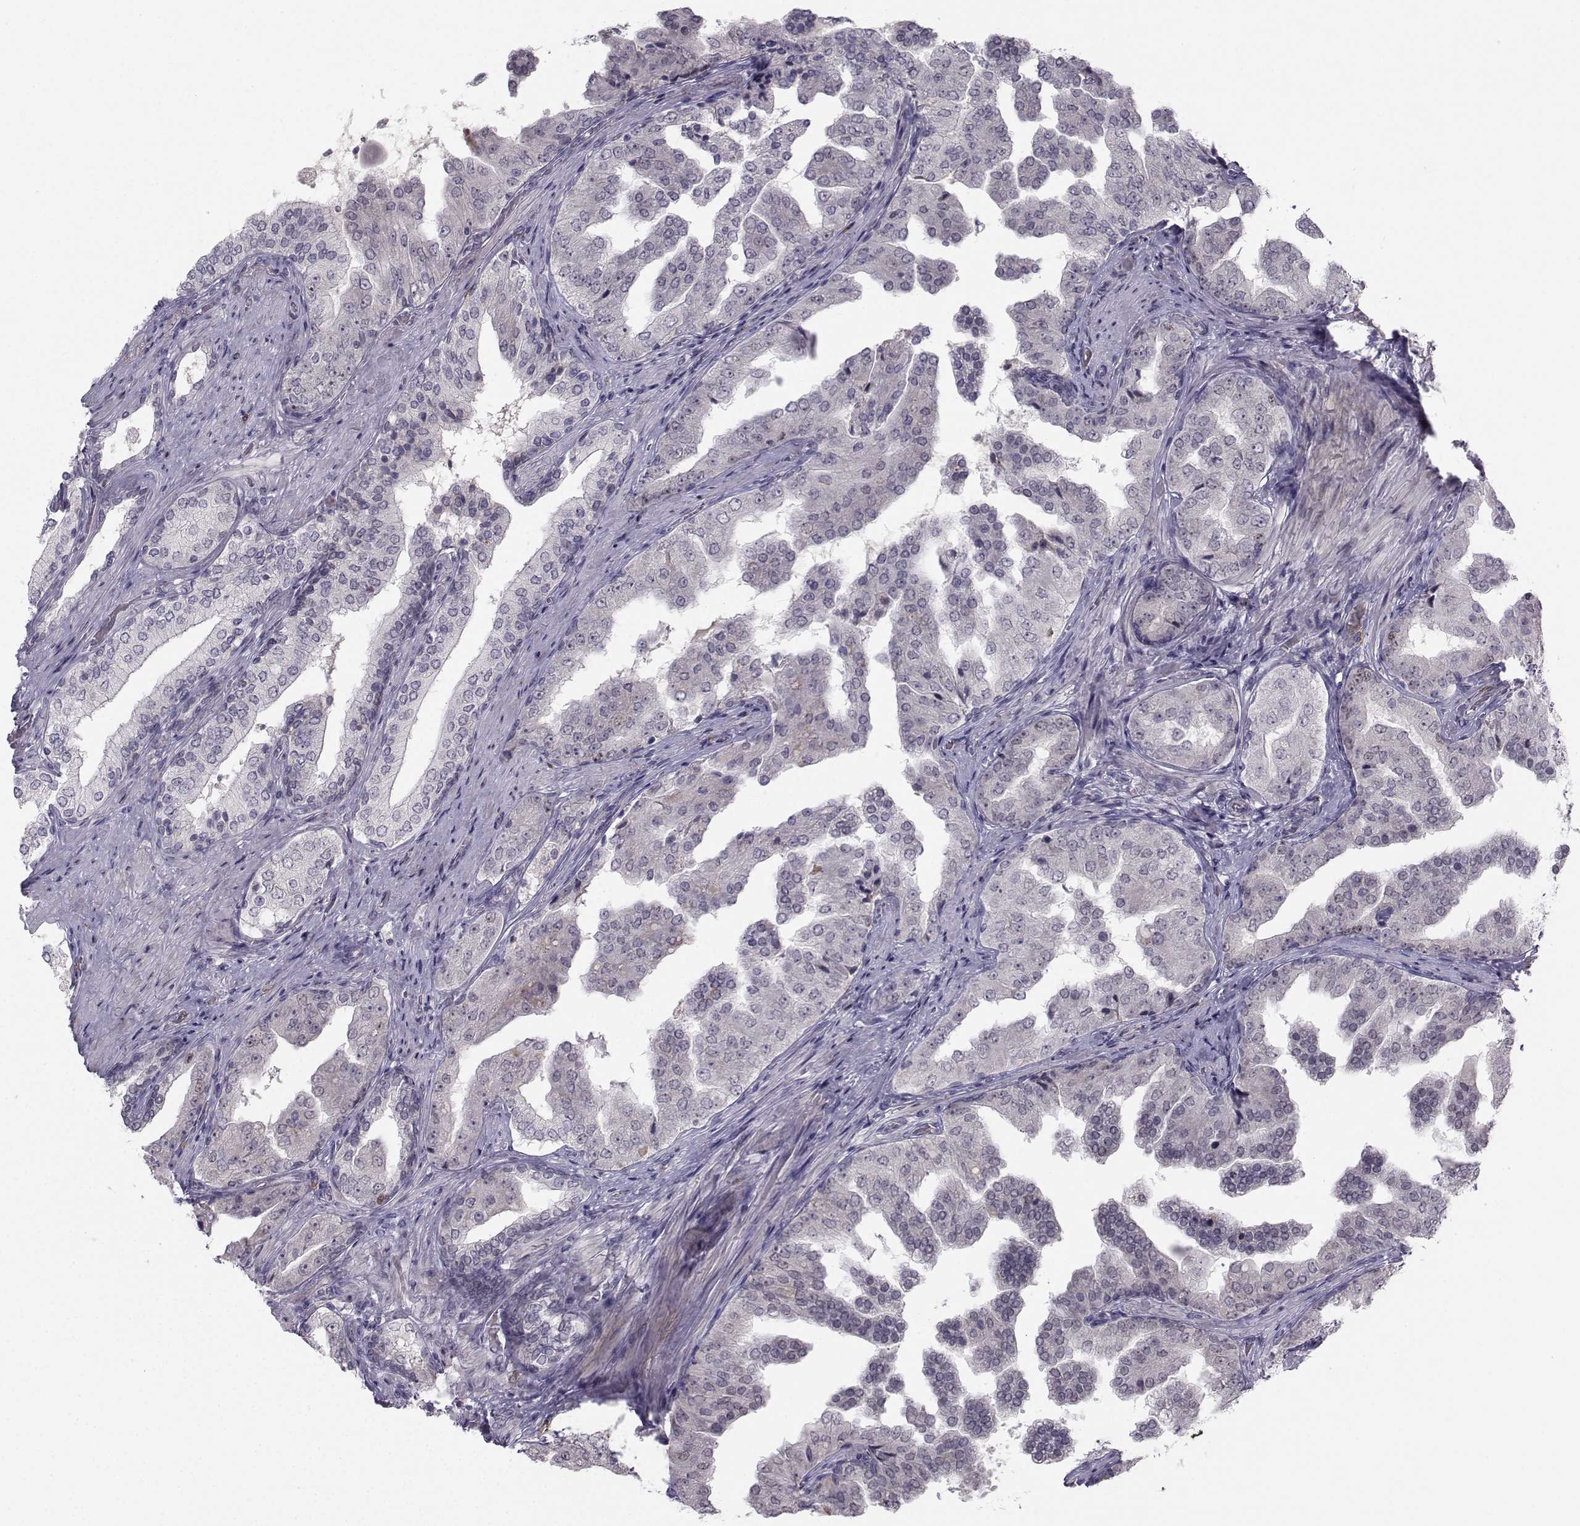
{"staining": {"intensity": "negative", "quantity": "none", "location": "none"}, "tissue": "prostate cancer", "cell_type": "Tumor cells", "image_type": "cancer", "snomed": [{"axis": "morphology", "description": "Adenocarcinoma, Low grade"}, {"axis": "topography", "description": "Prostate and seminal vesicle, NOS"}], "caption": "An IHC histopathology image of prostate cancer (low-grade adenocarcinoma) is shown. There is no staining in tumor cells of prostate cancer (low-grade adenocarcinoma).", "gene": "LRP8", "patient": {"sex": "male", "age": 61}}